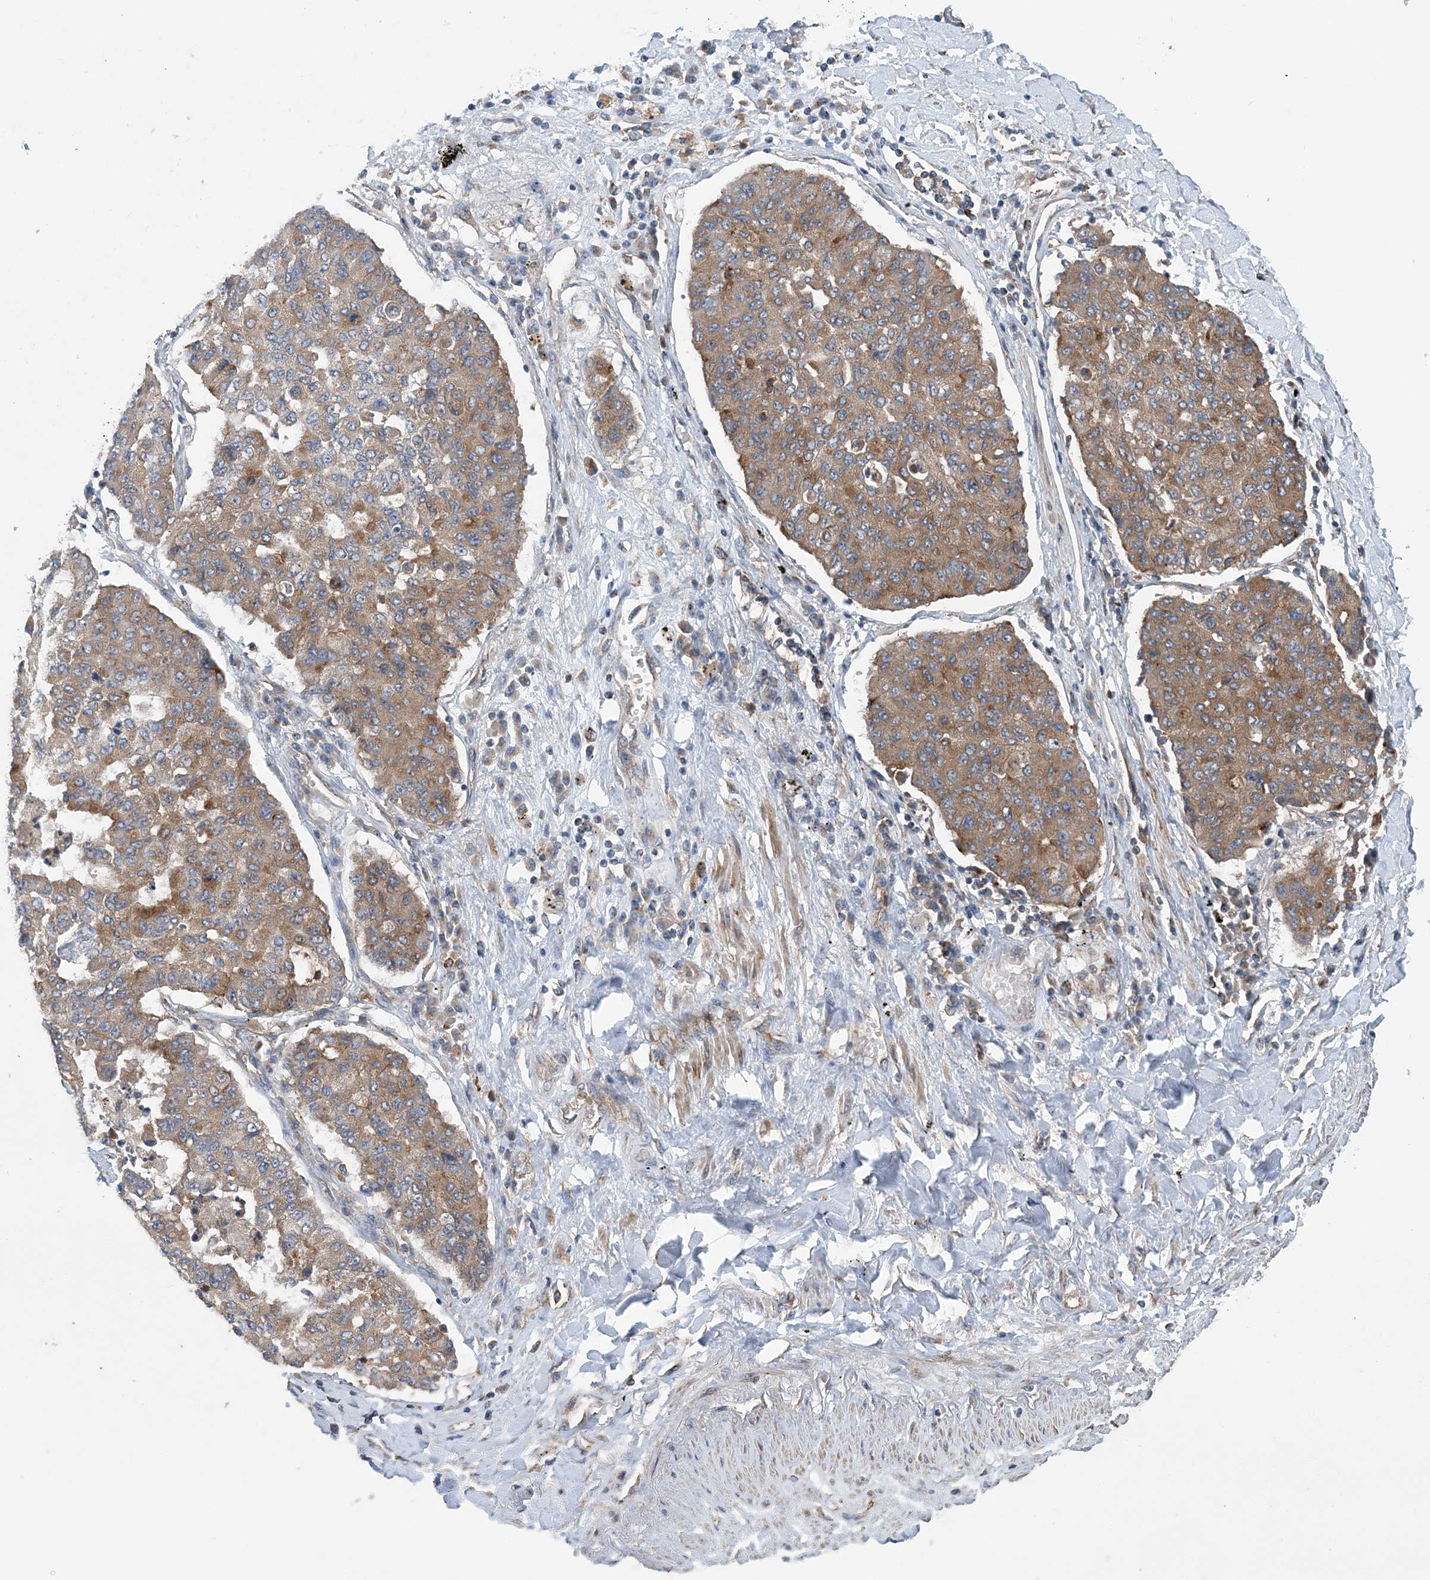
{"staining": {"intensity": "moderate", "quantity": "25%-75%", "location": "cytoplasmic/membranous"}, "tissue": "lung cancer", "cell_type": "Tumor cells", "image_type": "cancer", "snomed": [{"axis": "morphology", "description": "Squamous cell carcinoma, NOS"}, {"axis": "topography", "description": "Lung"}], "caption": "Human squamous cell carcinoma (lung) stained for a protein (brown) displays moderate cytoplasmic/membranous positive expression in approximately 25%-75% of tumor cells.", "gene": "PTTG1IP", "patient": {"sex": "male", "age": 74}}